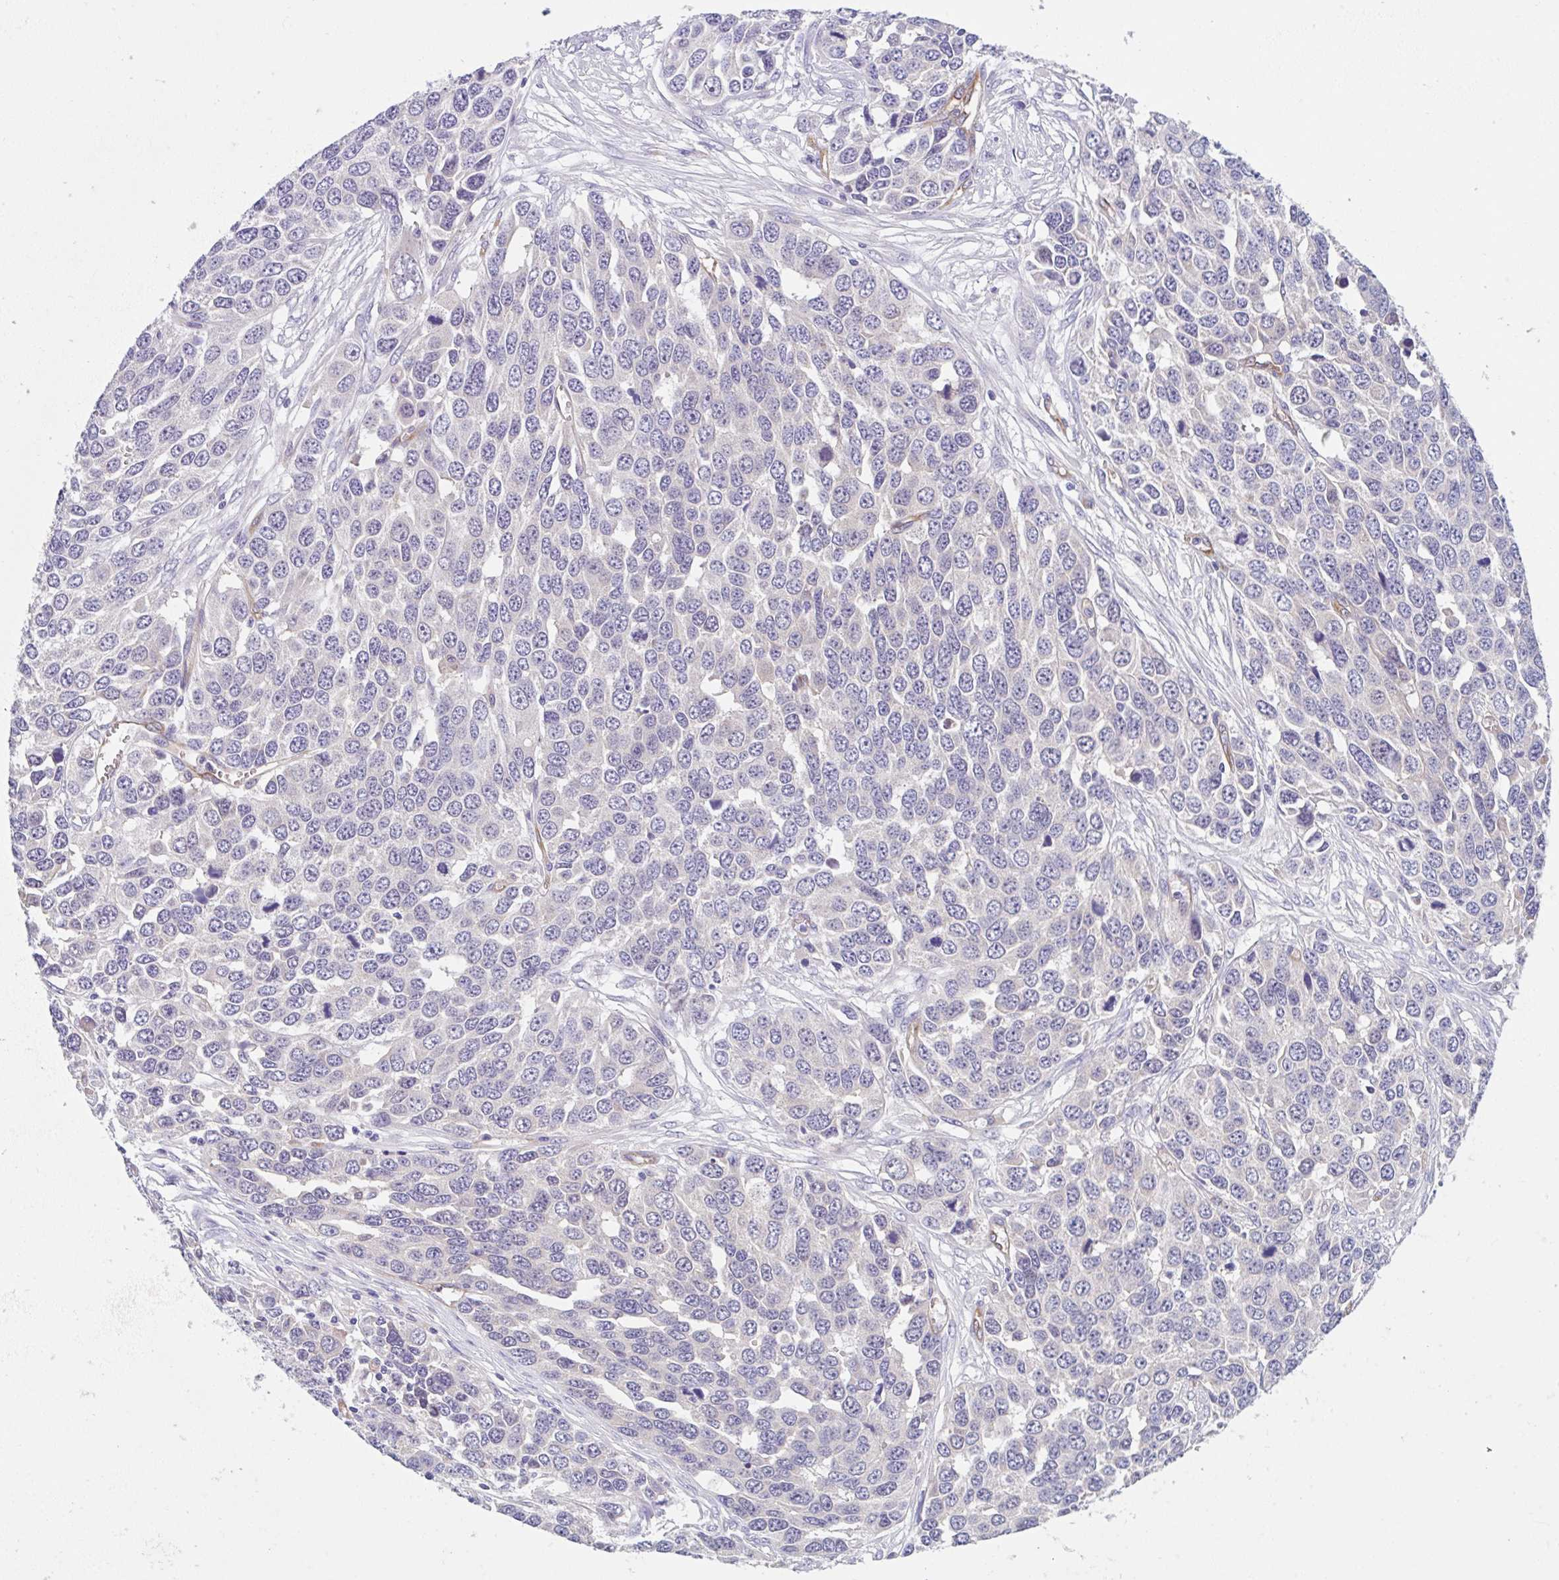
{"staining": {"intensity": "negative", "quantity": "none", "location": "none"}, "tissue": "ovarian cancer", "cell_type": "Tumor cells", "image_type": "cancer", "snomed": [{"axis": "morphology", "description": "Cystadenocarcinoma, serous, NOS"}, {"axis": "topography", "description": "Ovary"}], "caption": "Protein analysis of ovarian serous cystadenocarcinoma demonstrates no significant staining in tumor cells. (Stains: DAB (3,3'-diaminobenzidine) IHC with hematoxylin counter stain, Microscopy: brightfield microscopy at high magnification).", "gene": "EHD4", "patient": {"sex": "female", "age": 76}}